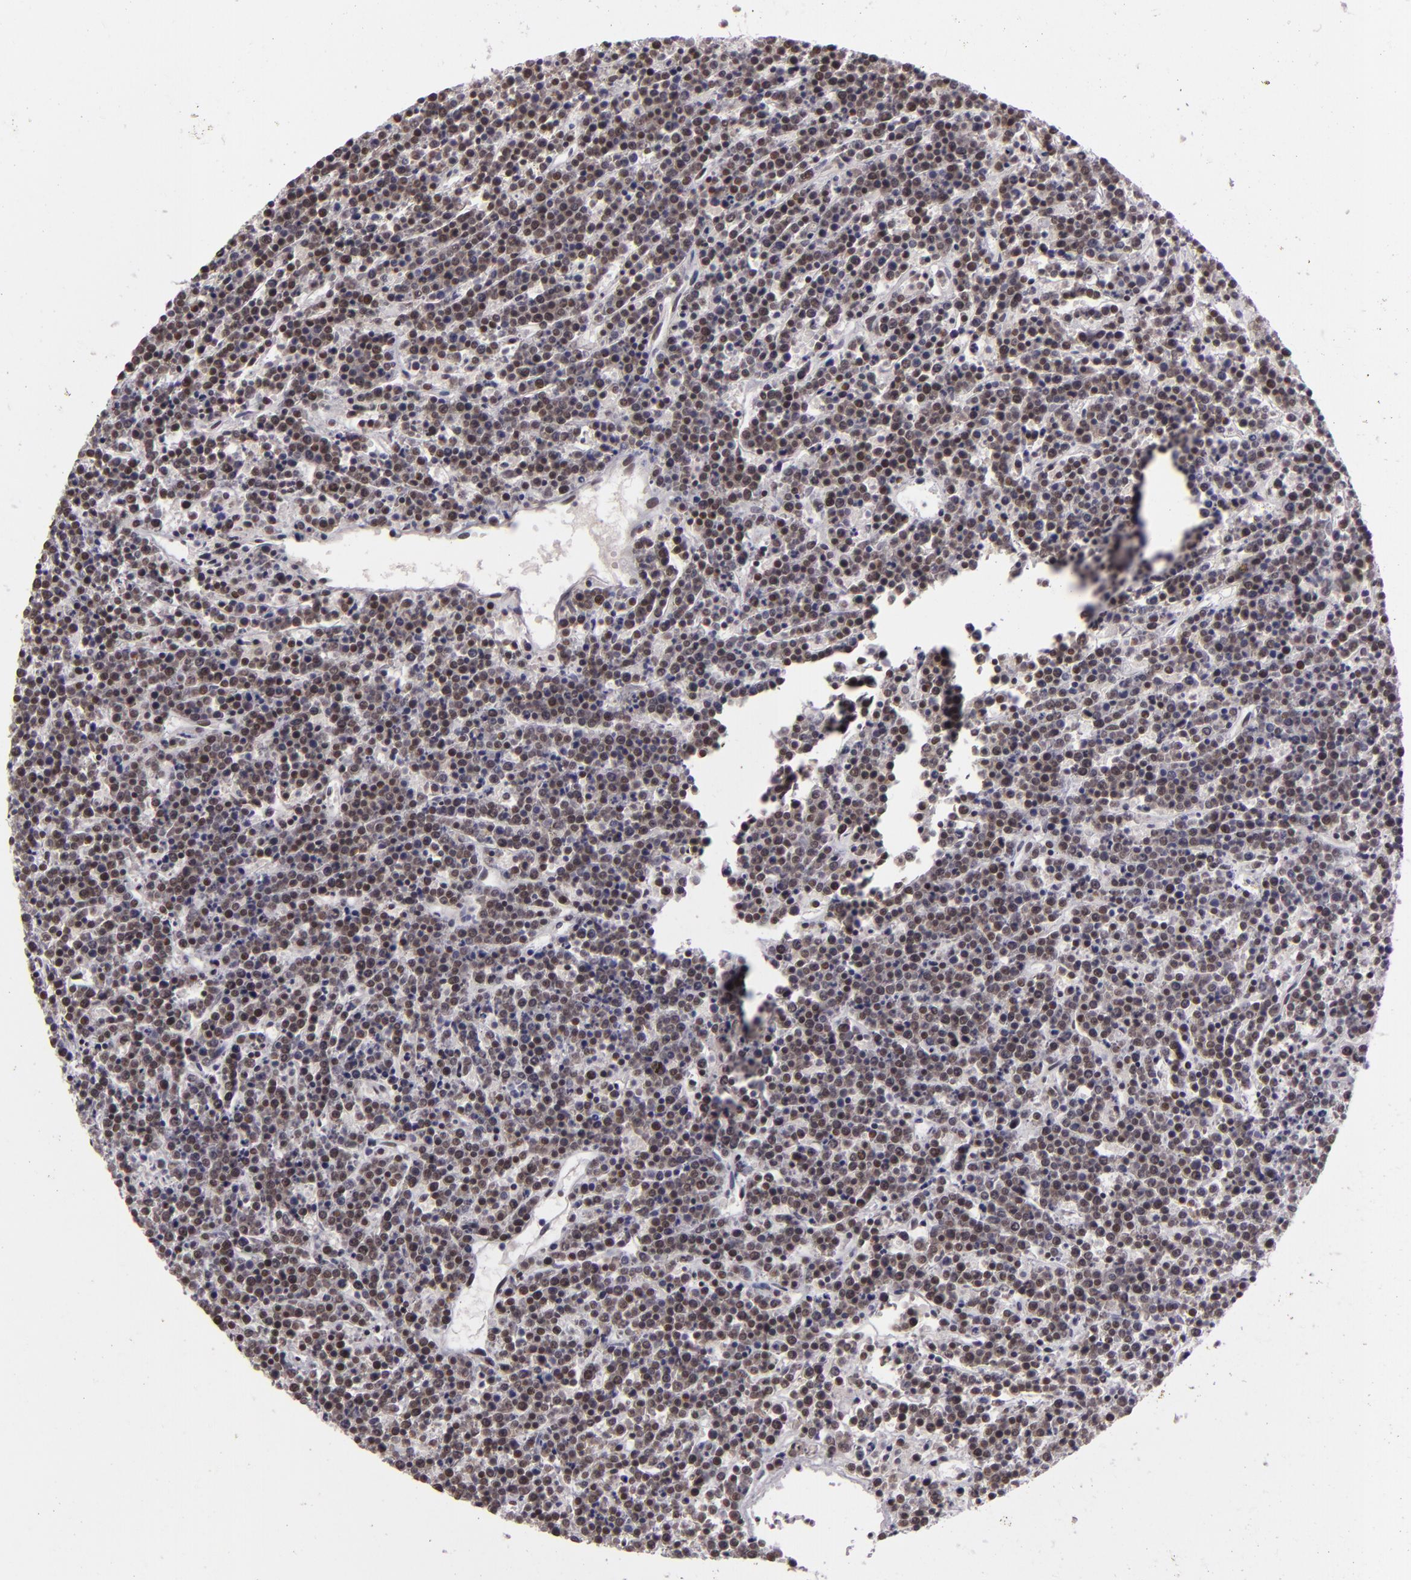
{"staining": {"intensity": "weak", "quantity": "25%-75%", "location": "nuclear"}, "tissue": "lymphoma", "cell_type": "Tumor cells", "image_type": "cancer", "snomed": [{"axis": "morphology", "description": "Malignant lymphoma, non-Hodgkin's type, High grade"}, {"axis": "topography", "description": "Ovary"}], "caption": "Tumor cells demonstrate weak nuclear staining in approximately 25%-75% of cells in lymphoma.", "gene": "BRD8", "patient": {"sex": "female", "age": 56}}